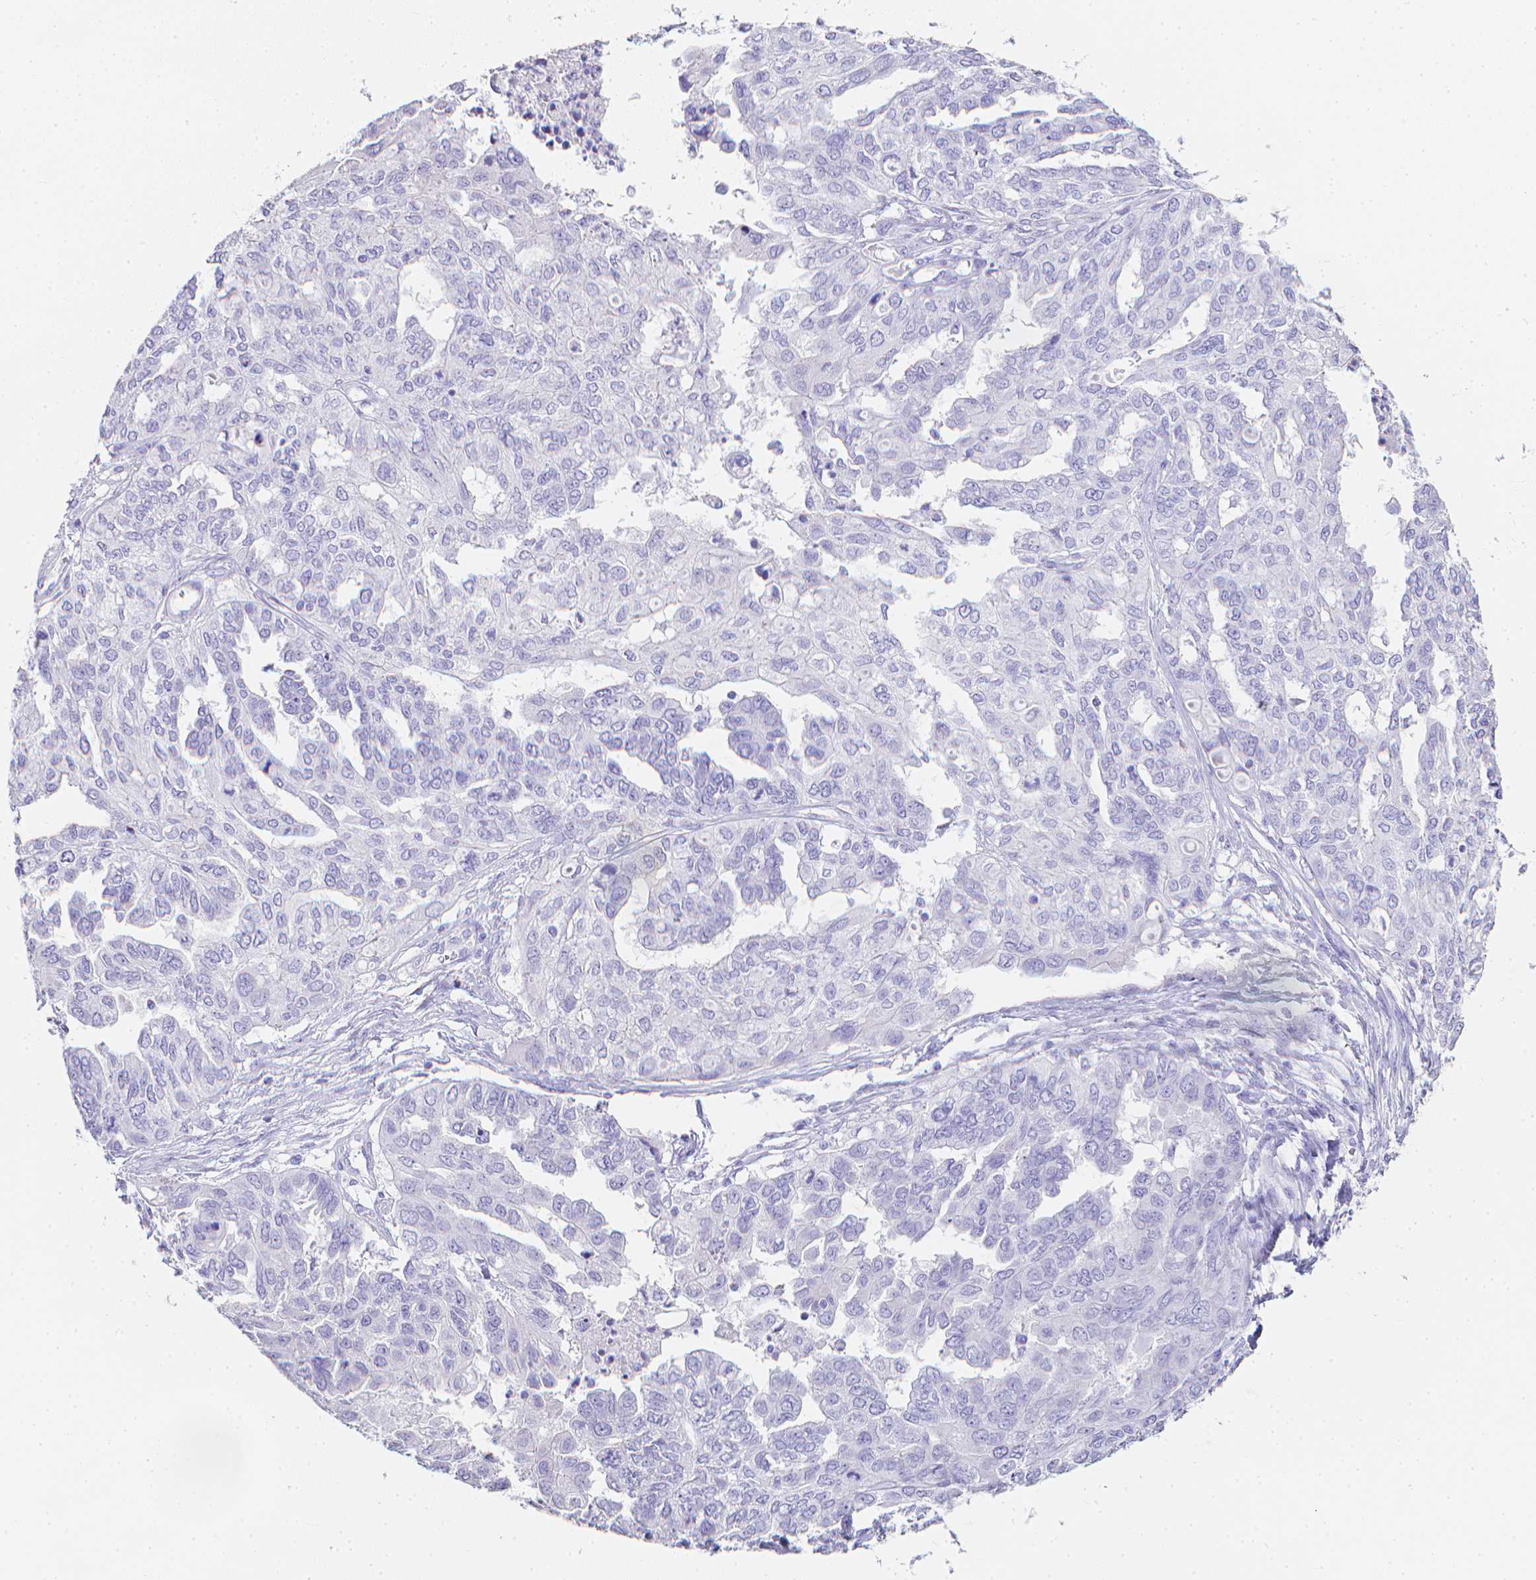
{"staining": {"intensity": "negative", "quantity": "none", "location": "none"}, "tissue": "ovarian cancer", "cell_type": "Tumor cells", "image_type": "cancer", "snomed": [{"axis": "morphology", "description": "Cystadenocarcinoma, serous, NOS"}, {"axis": "topography", "description": "Ovary"}], "caption": "Protein analysis of serous cystadenocarcinoma (ovarian) displays no significant staining in tumor cells.", "gene": "LGALS4", "patient": {"sex": "female", "age": 53}}